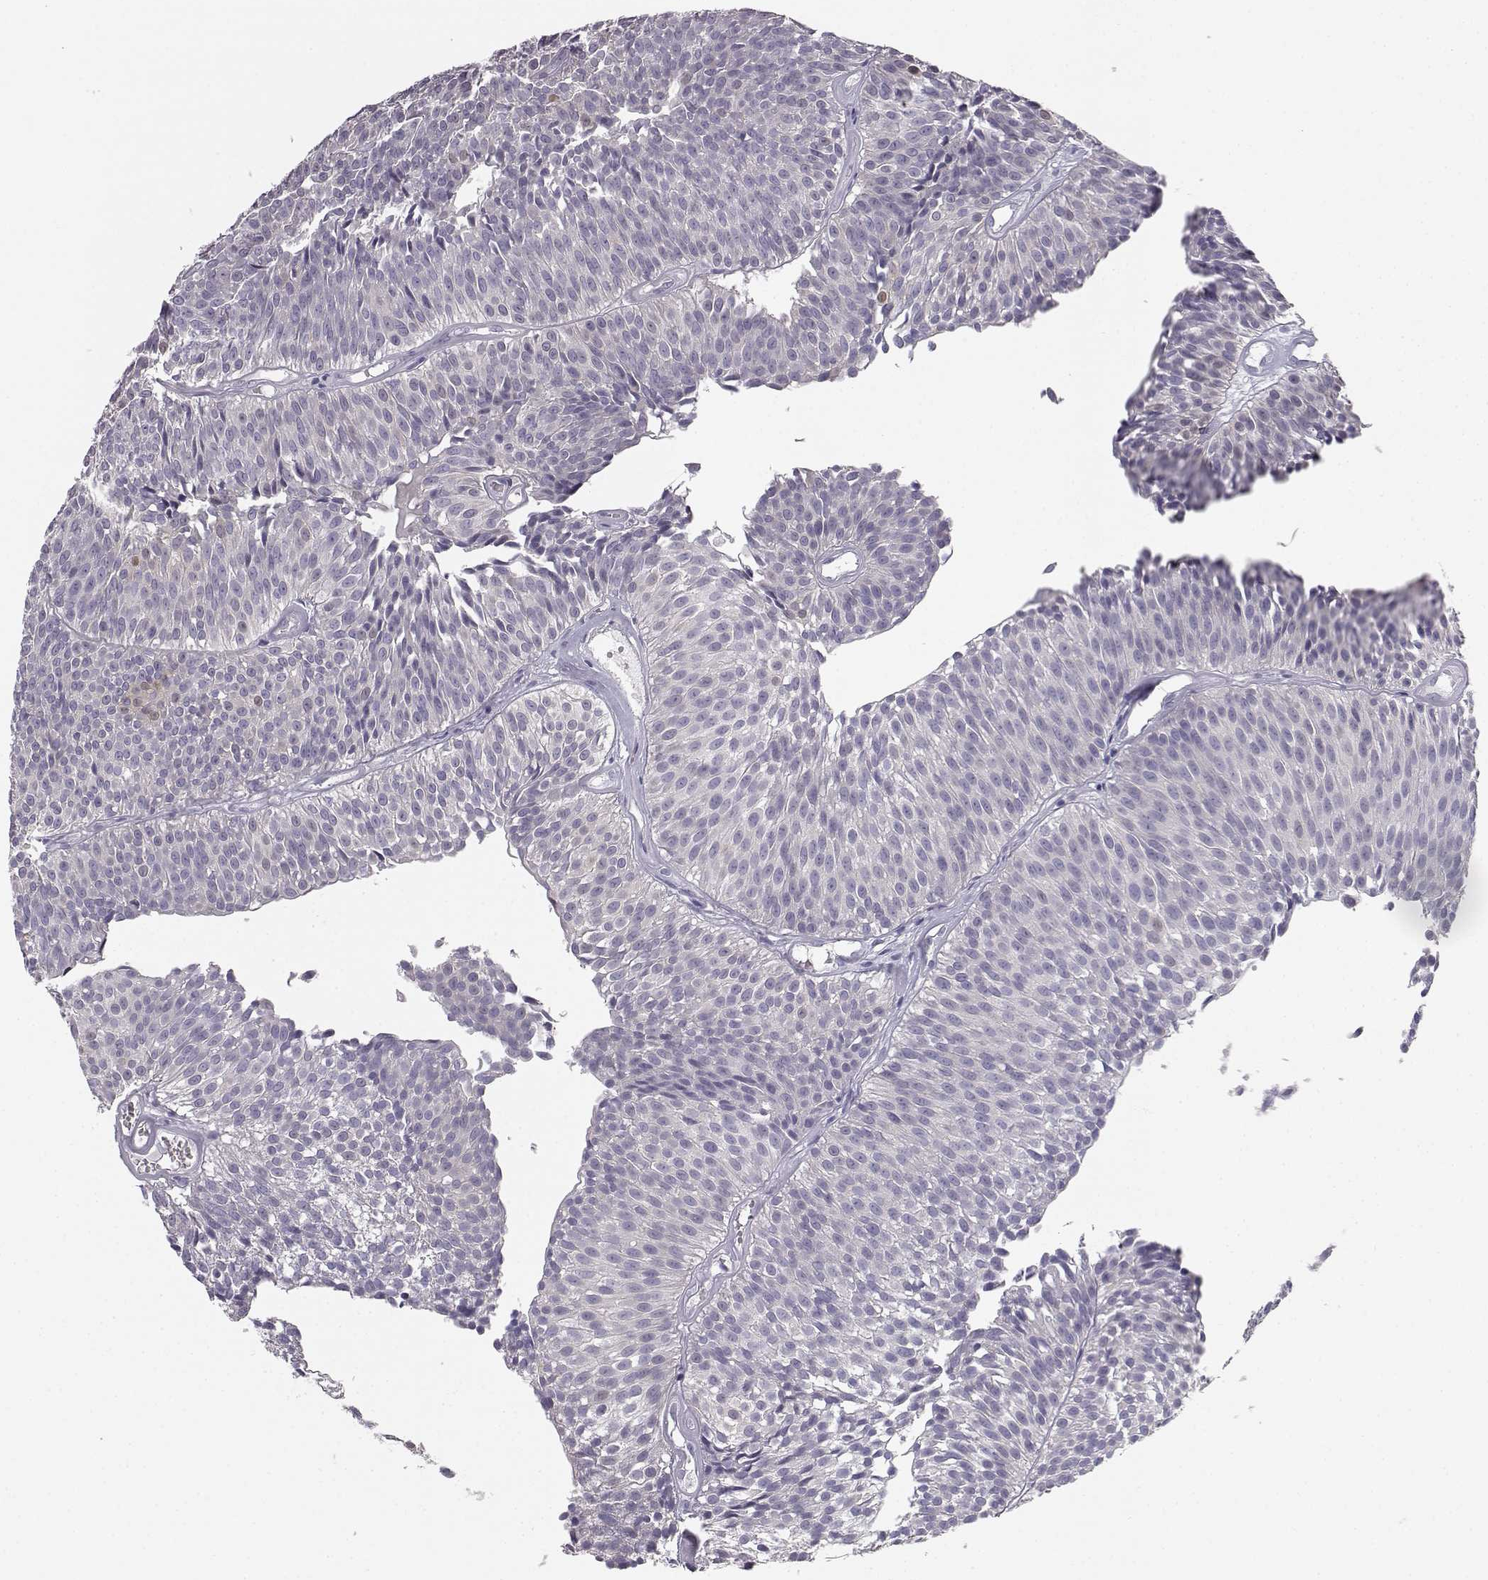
{"staining": {"intensity": "negative", "quantity": "none", "location": "none"}, "tissue": "urothelial cancer", "cell_type": "Tumor cells", "image_type": "cancer", "snomed": [{"axis": "morphology", "description": "Urothelial carcinoma, Low grade"}, {"axis": "topography", "description": "Urinary bladder"}], "caption": "Photomicrograph shows no significant protein staining in tumor cells of urothelial cancer.", "gene": "MYCBPAP", "patient": {"sex": "male", "age": 63}}